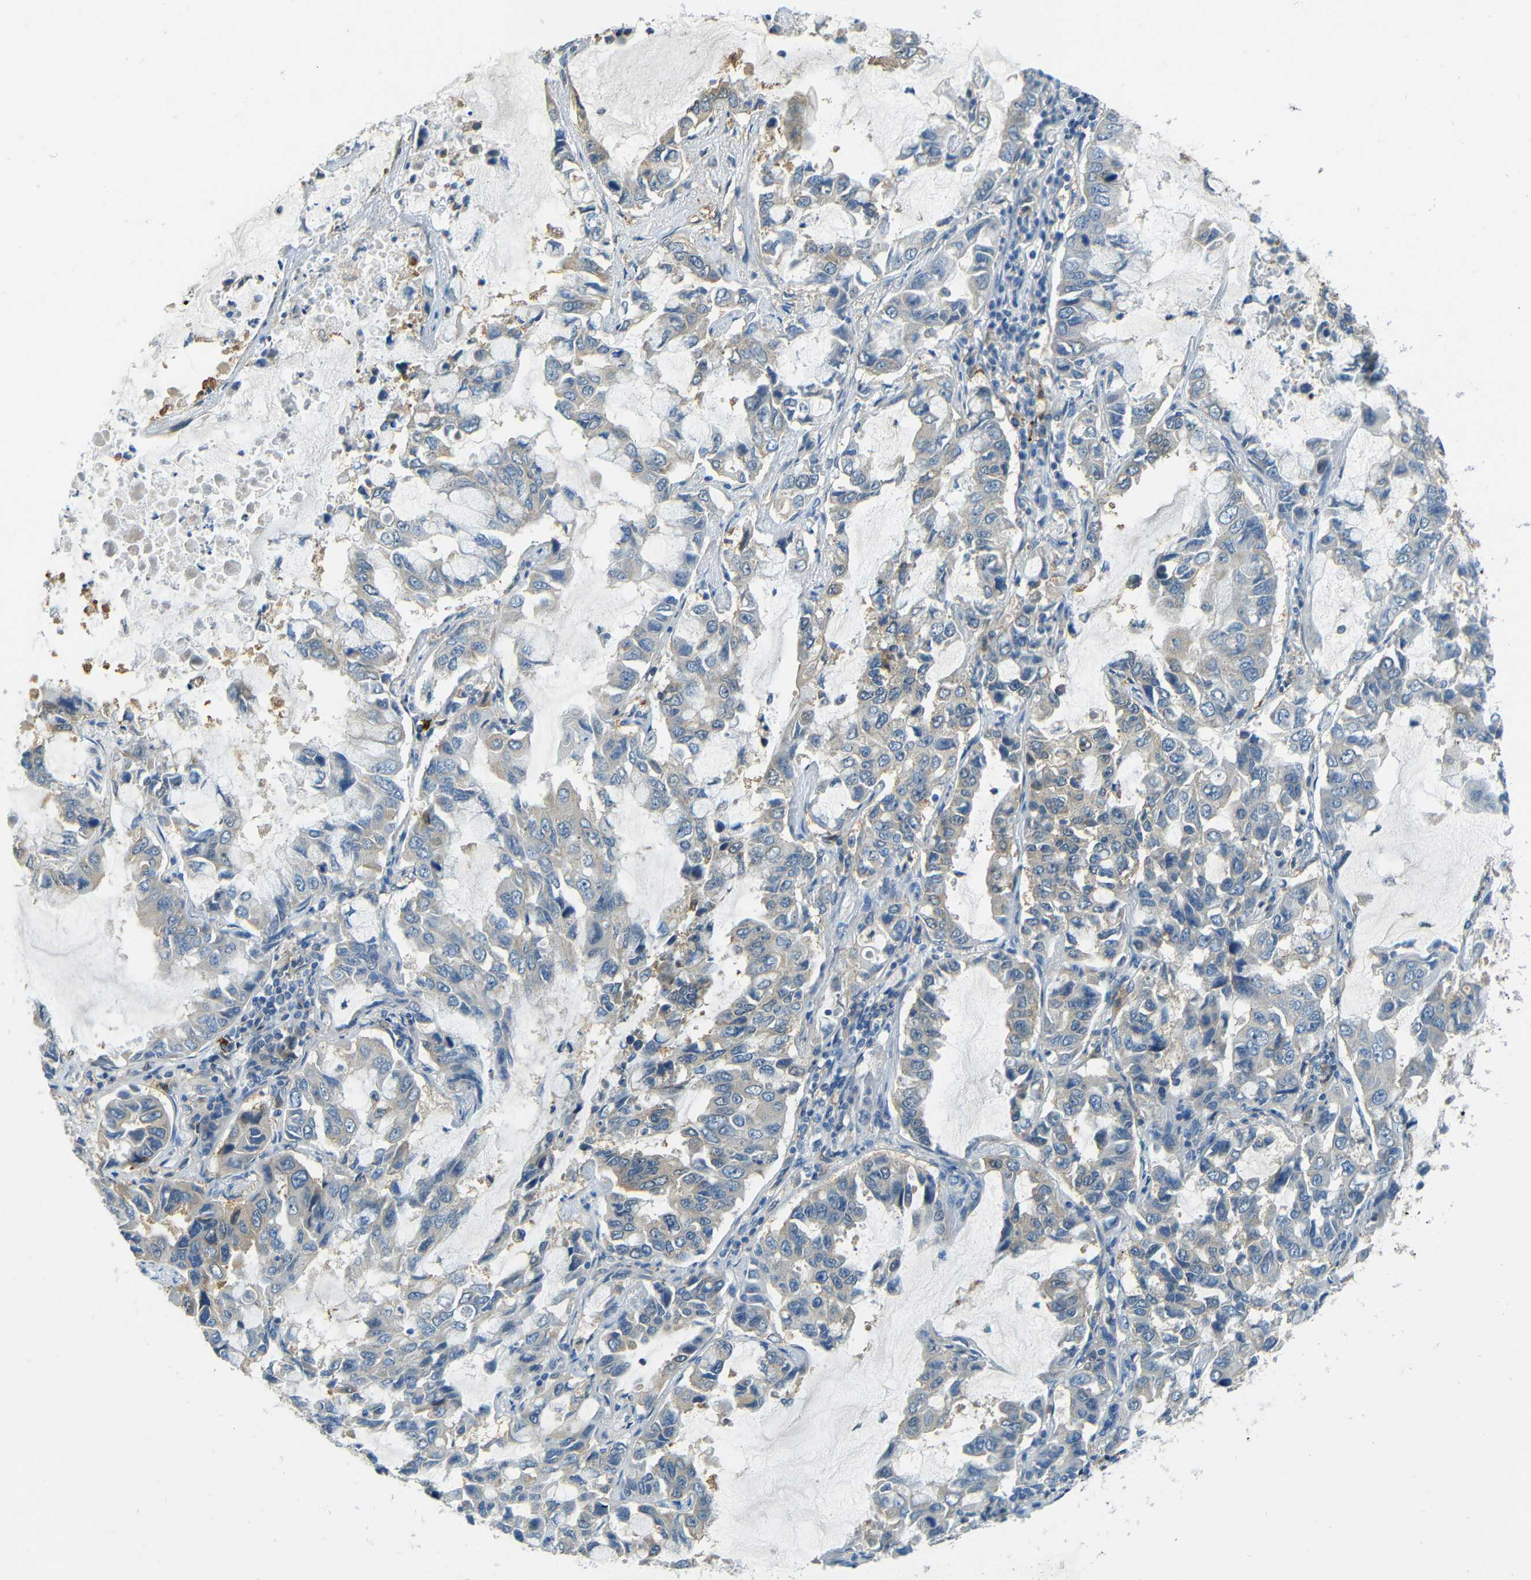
{"staining": {"intensity": "weak", "quantity": "<25%", "location": "cytoplasmic/membranous"}, "tissue": "lung cancer", "cell_type": "Tumor cells", "image_type": "cancer", "snomed": [{"axis": "morphology", "description": "Adenocarcinoma, NOS"}, {"axis": "topography", "description": "Lung"}], "caption": "Histopathology image shows no significant protein positivity in tumor cells of lung adenocarcinoma.", "gene": "CYP26B1", "patient": {"sex": "male", "age": 64}}